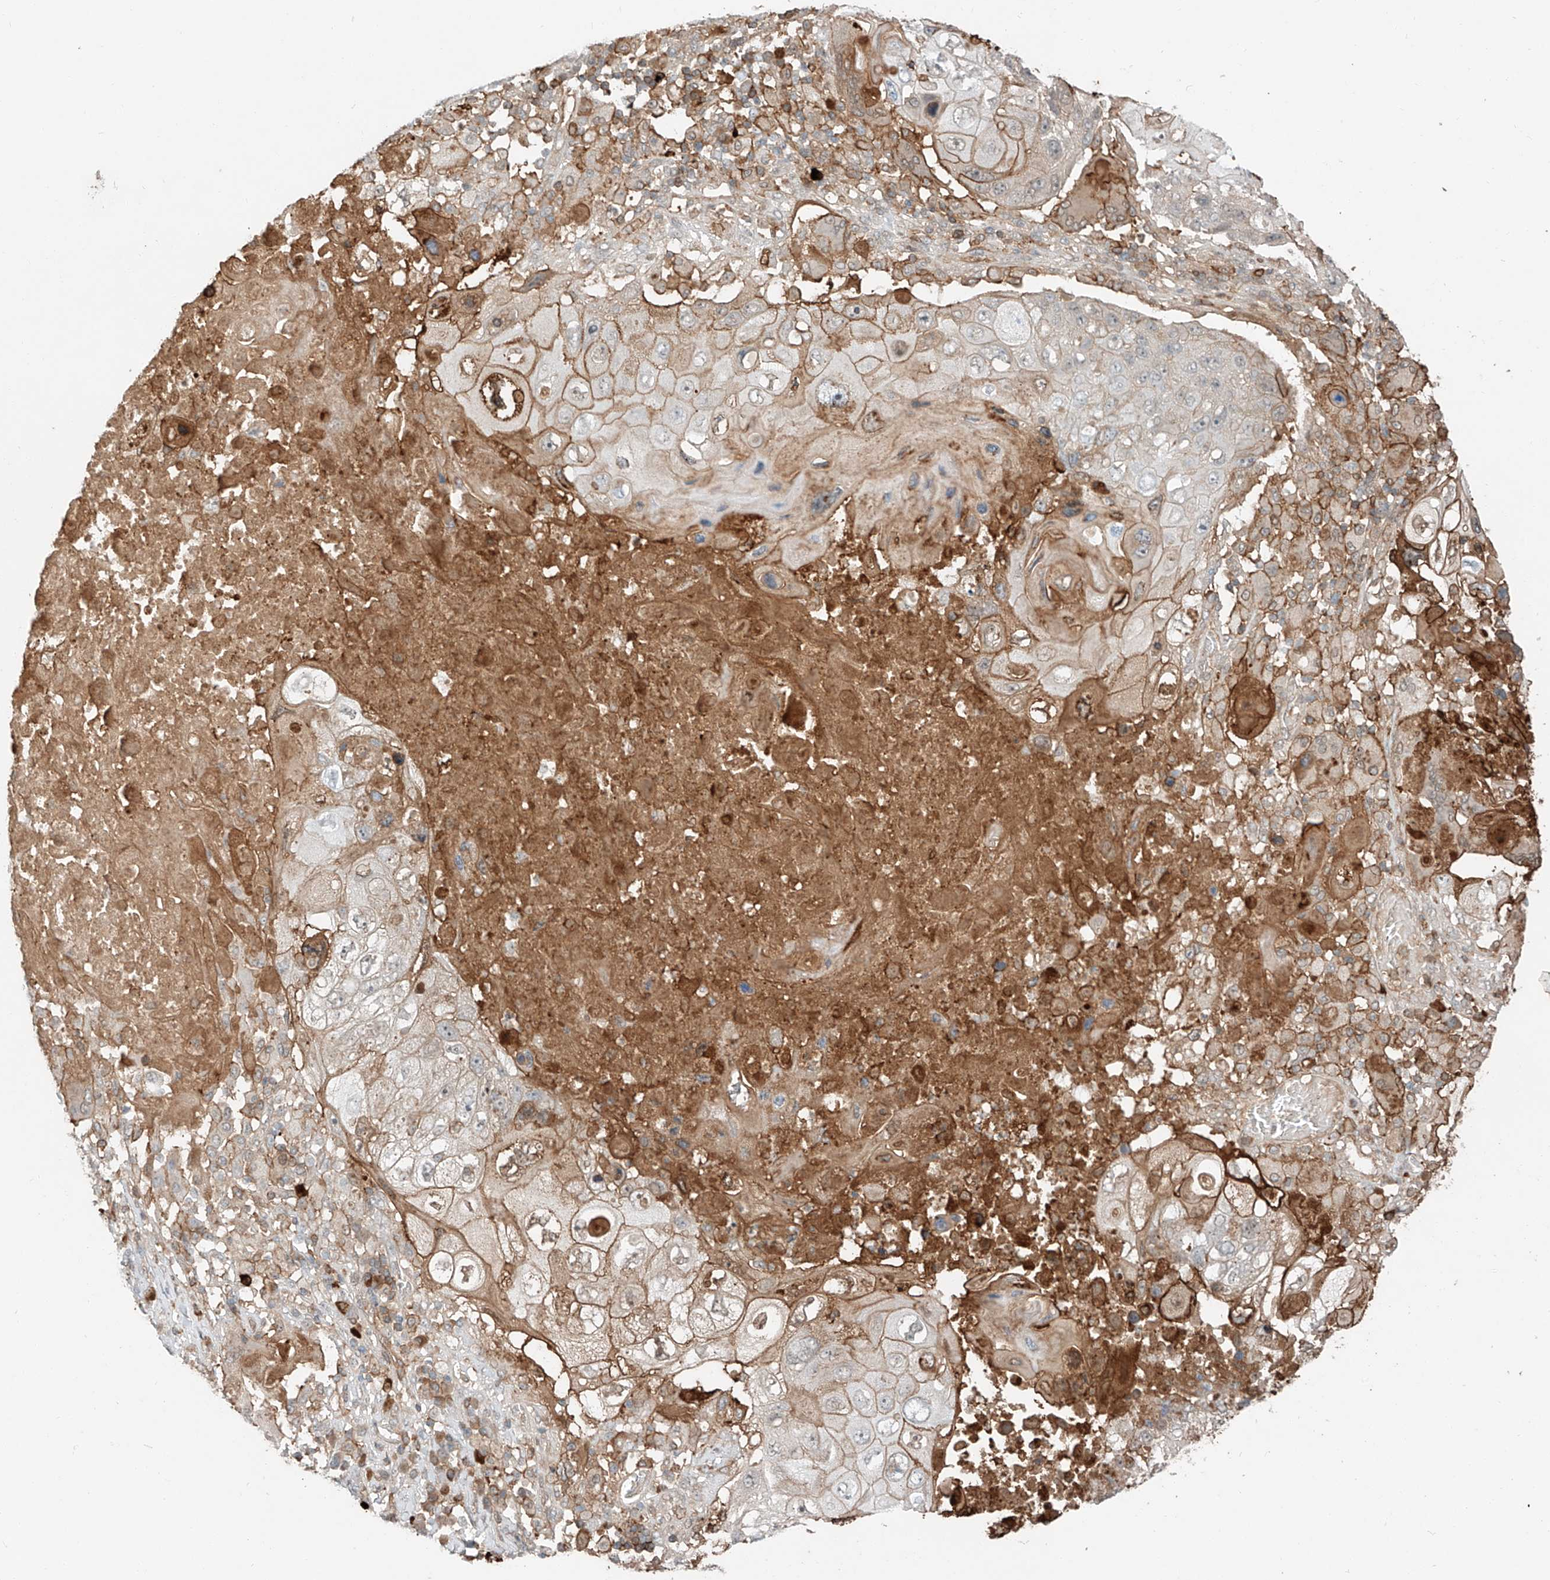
{"staining": {"intensity": "moderate", "quantity": "25%-75%", "location": "cytoplasmic/membranous,nuclear"}, "tissue": "lung cancer", "cell_type": "Tumor cells", "image_type": "cancer", "snomed": [{"axis": "morphology", "description": "Squamous cell carcinoma, NOS"}, {"axis": "topography", "description": "Lung"}], "caption": "A high-resolution histopathology image shows immunohistochemistry staining of squamous cell carcinoma (lung), which exhibits moderate cytoplasmic/membranous and nuclear staining in approximately 25%-75% of tumor cells.", "gene": "CEP162", "patient": {"sex": "male", "age": 61}}